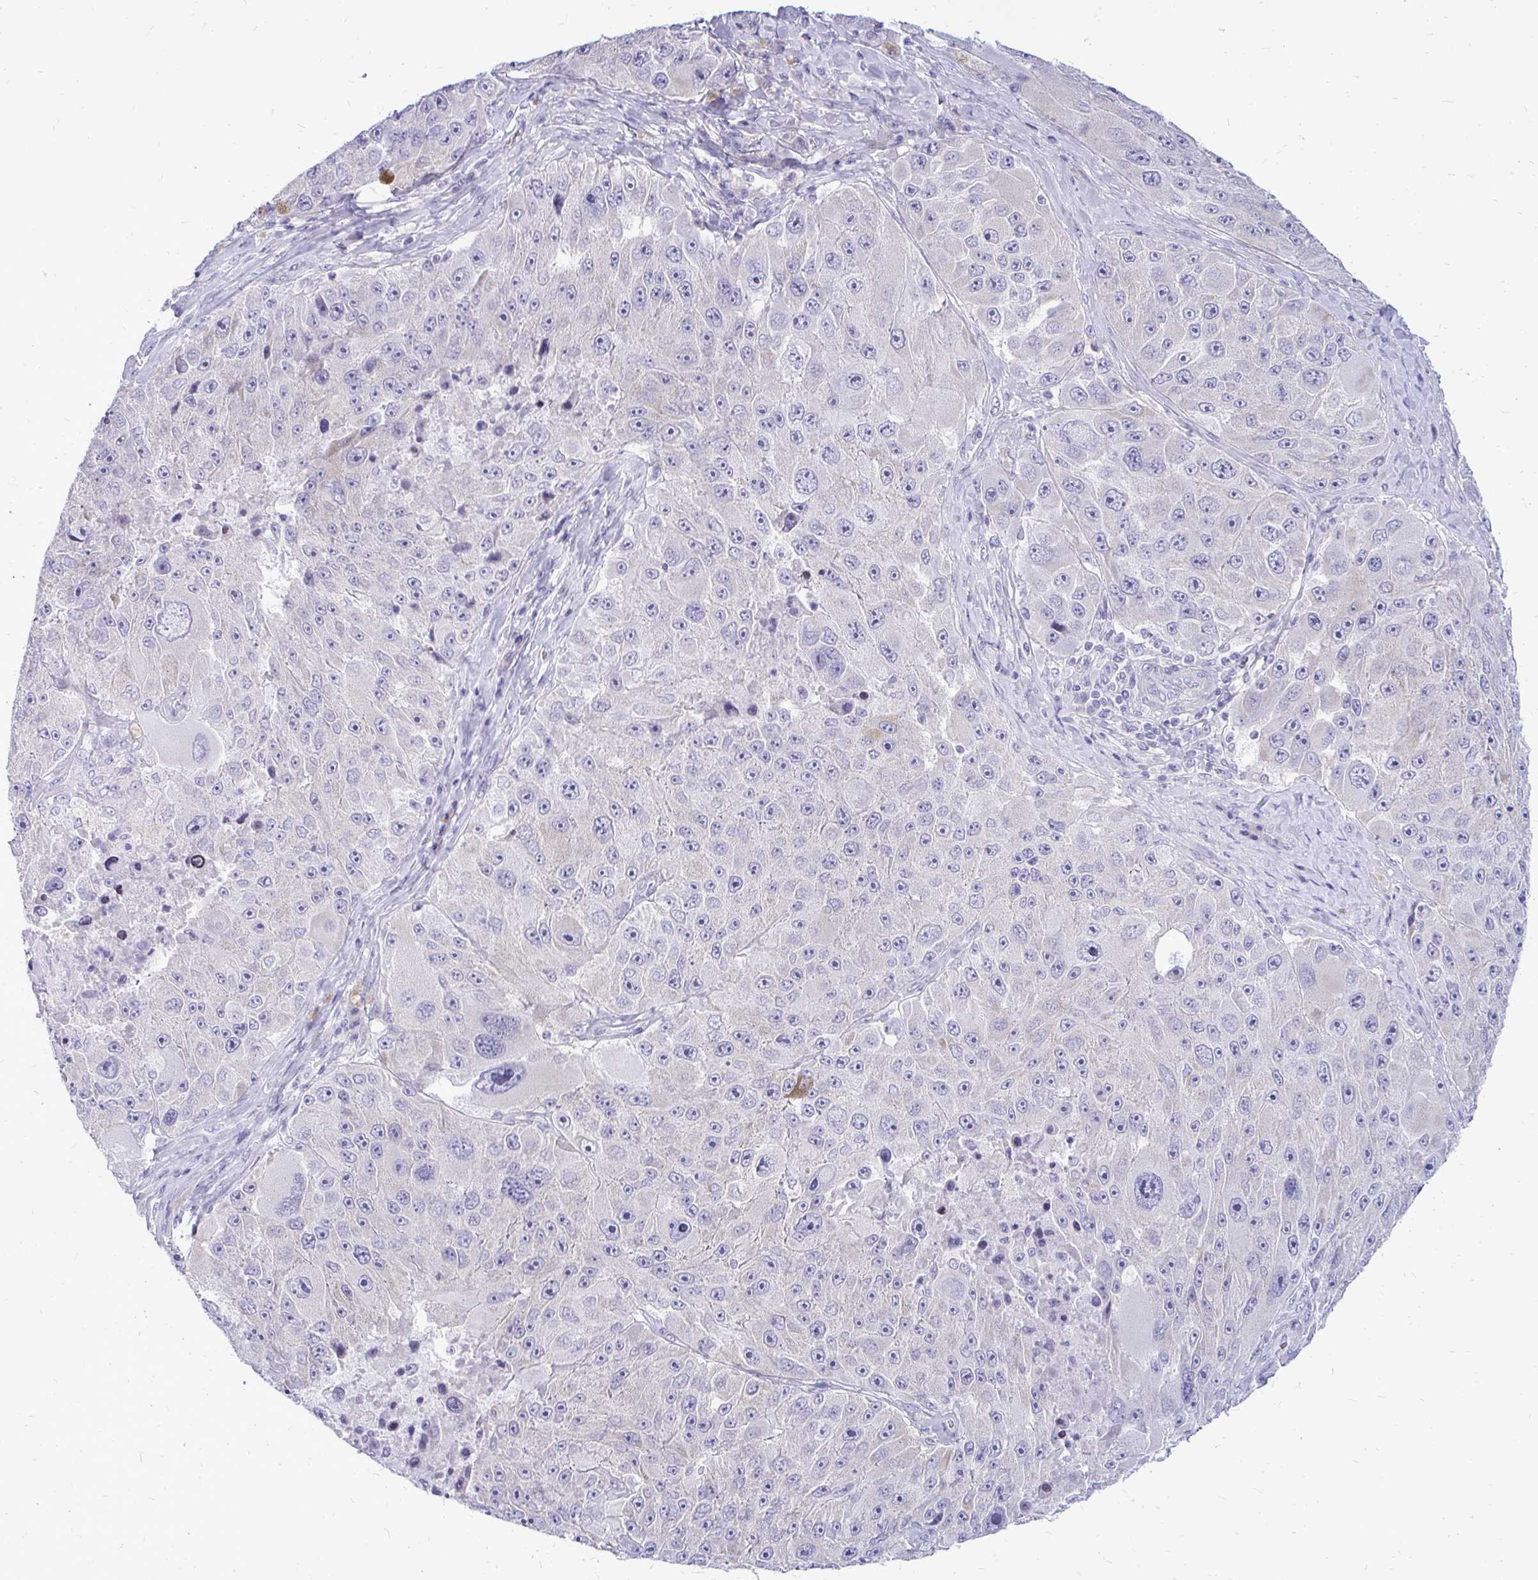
{"staining": {"intensity": "negative", "quantity": "none", "location": "none"}, "tissue": "melanoma", "cell_type": "Tumor cells", "image_type": "cancer", "snomed": [{"axis": "morphology", "description": "Malignant melanoma, Metastatic site"}, {"axis": "topography", "description": "Lymph node"}], "caption": "The photomicrograph shows no significant positivity in tumor cells of malignant melanoma (metastatic site). (Stains: DAB IHC with hematoxylin counter stain, Microscopy: brightfield microscopy at high magnification).", "gene": "SPTBN2", "patient": {"sex": "male", "age": 62}}